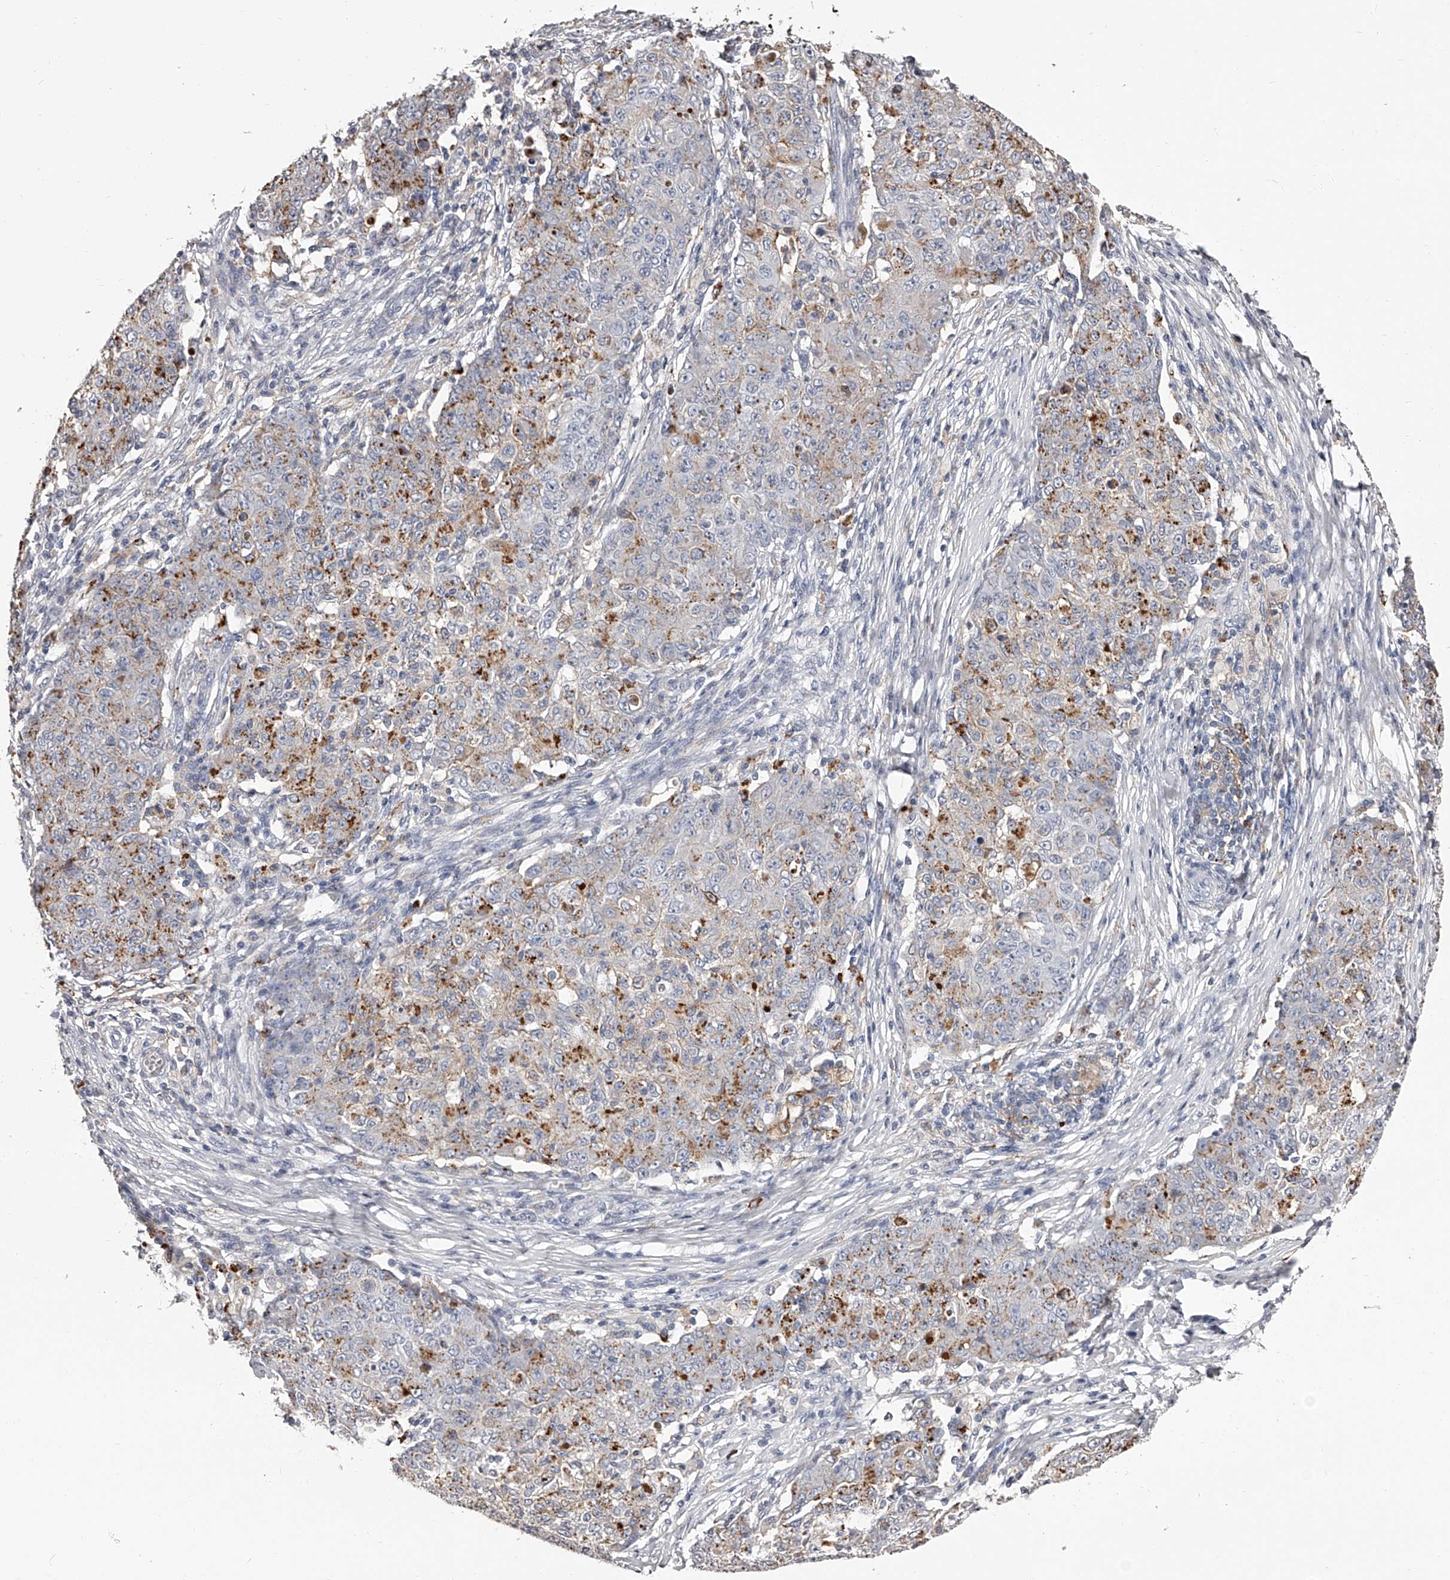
{"staining": {"intensity": "moderate", "quantity": "25%-75%", "location": "cytoplasmic/membranous"}, "tissue": "ovarian cancer", "cell_type": "Tumor cells", "image_type": "cancer", "snomed": [{"axis": "morphology", "description": "Carcinoma, endometroid"}, {"axis": "topography", "description": "Ovary"}], "caption": "Ovarian cancer (endometroid carcinoma) stained for a protein shows moderate cytoplasmic/membranous positivity in tumor cells.", "gene": "PACSIN1", "patient": {"sex": "female", "age": 42}}